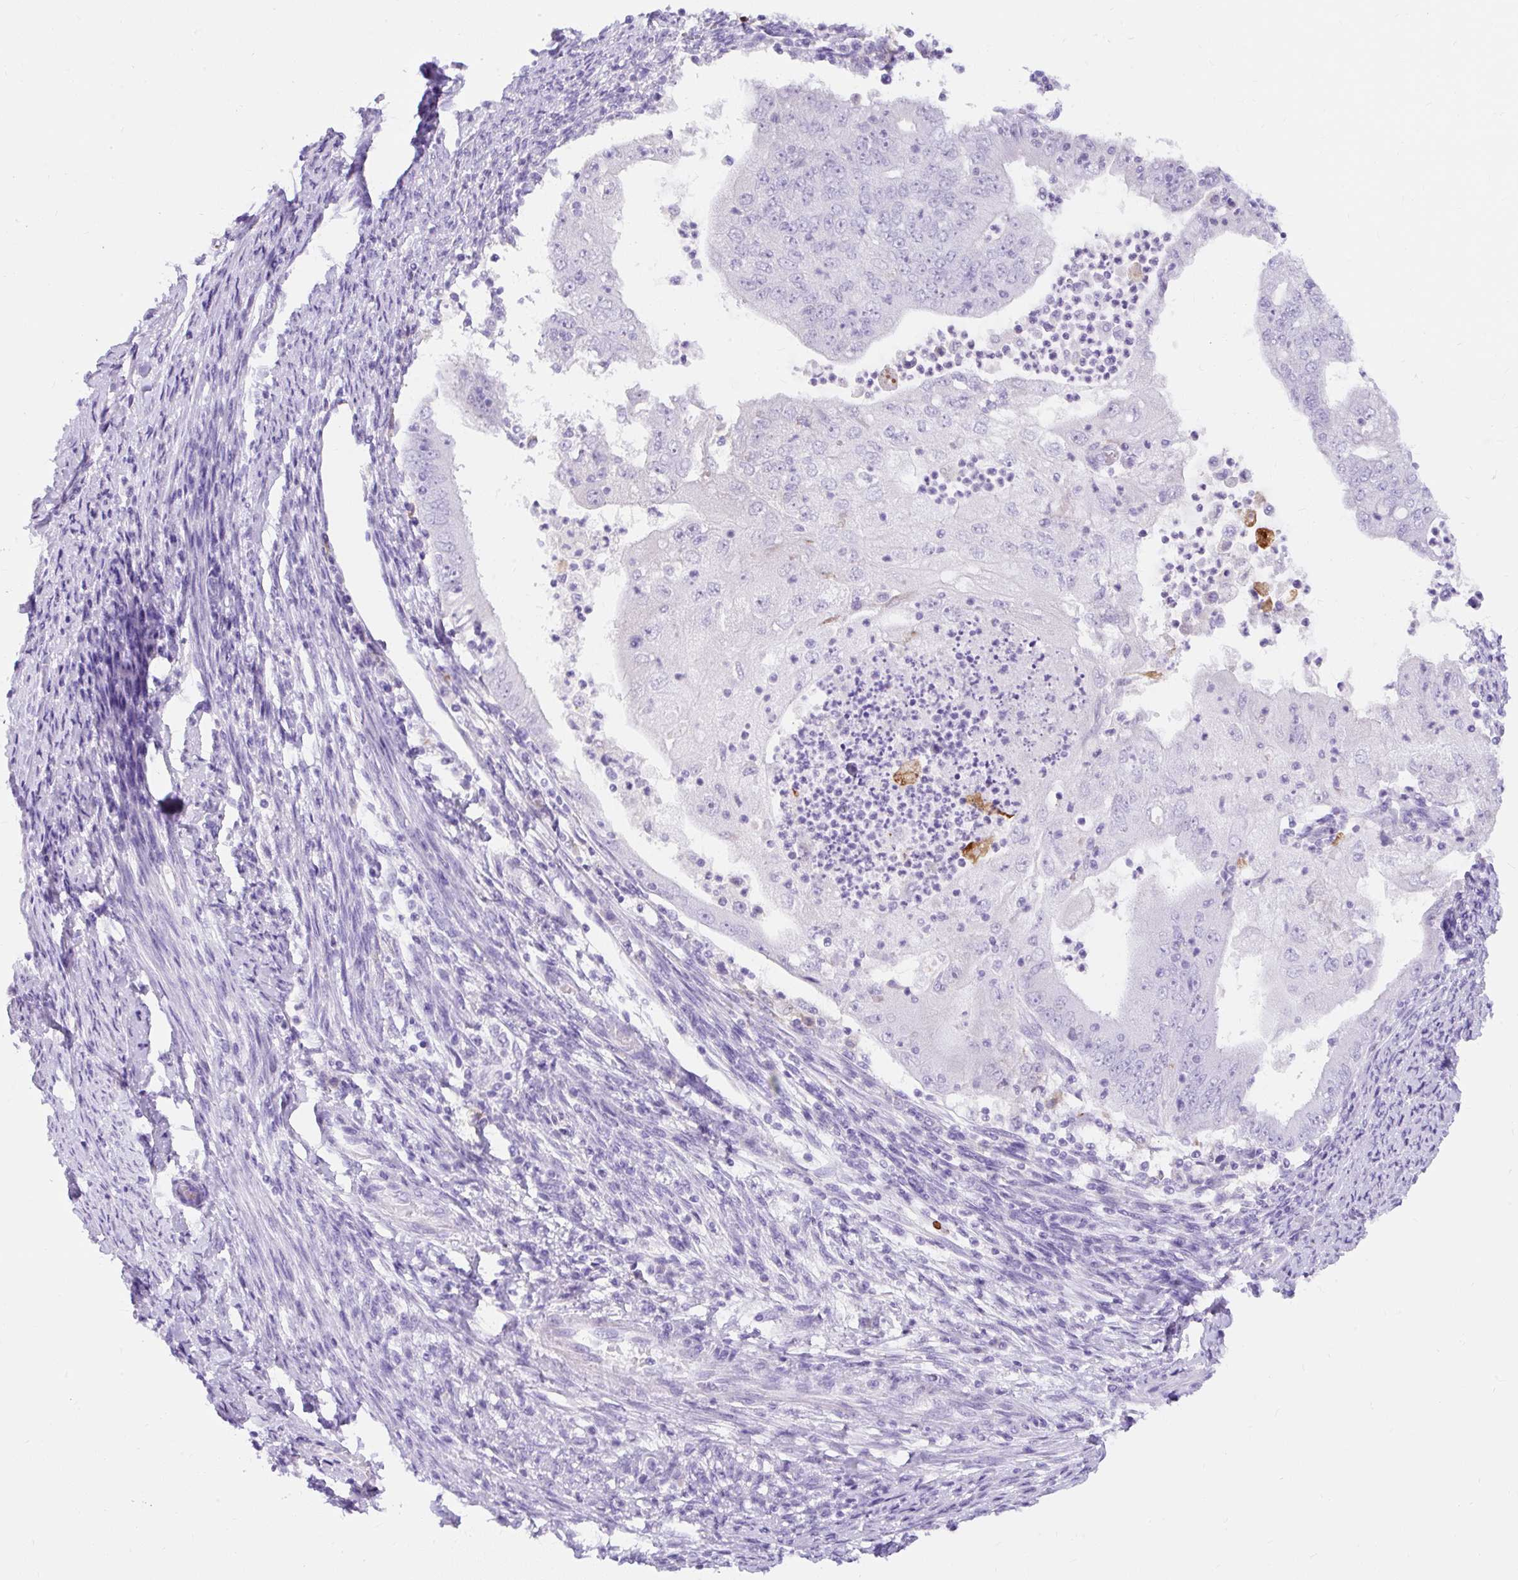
{"staining": {"intensity": "negative", "quantity": "none", "location": "none"}, "tissue": "endometrial cancer", "cell_type": "Tumor cells", "image_type": "cancer", "snomed": [{"axis": "morphology", "description": "Adenocarcinoma, NOS"}, {"axis": "topography", "description": "Endometrium"}], "caption": "Human endometrial cancer stained for a protein using IHC demonstrates no expression in tumor cells.", "gene": "APOC4-APOC2", "patient": {"sex": "female", "age": 70}}